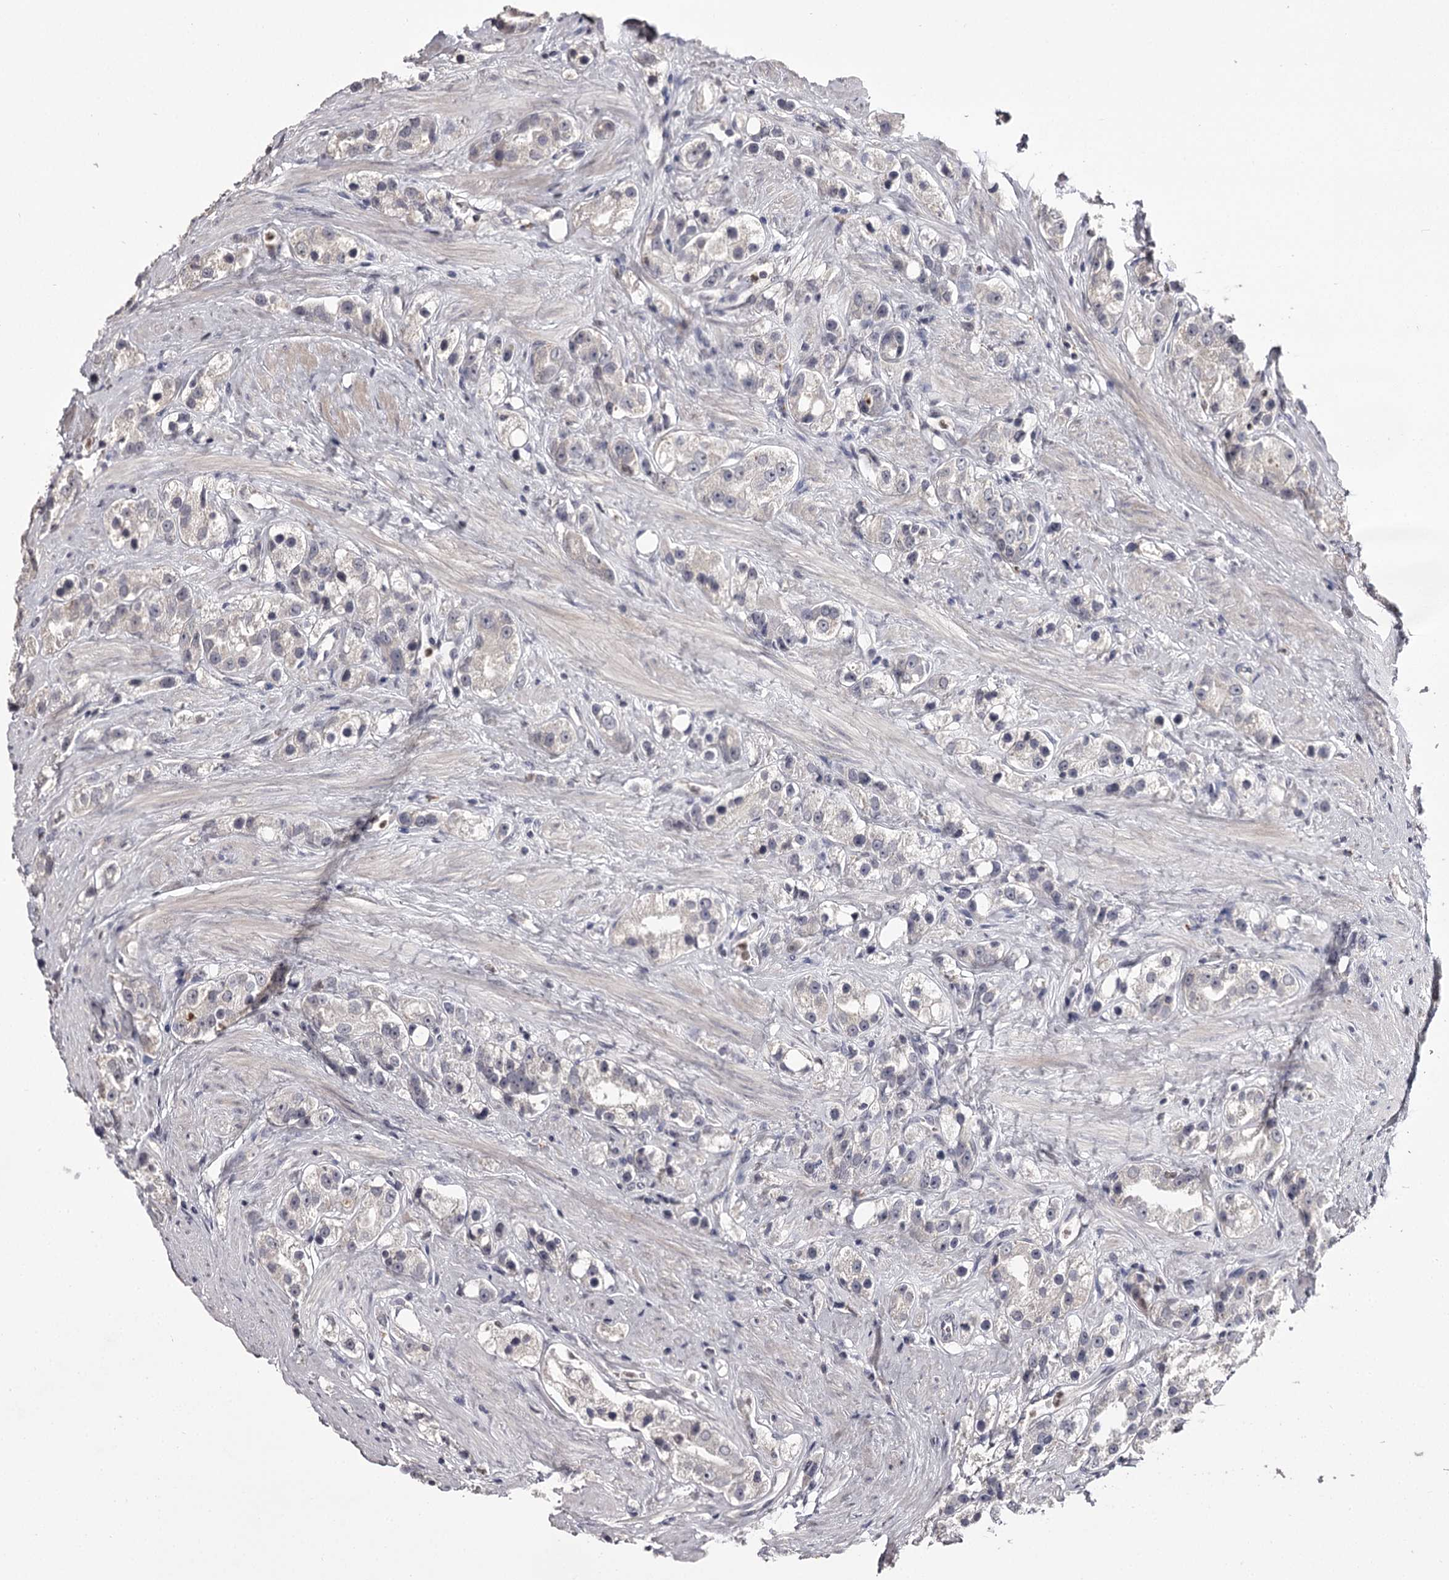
{"staining": {"intensity": "negative", "quantity": "none", "location": "none"}, "tissue": "prostate cancer", "cell_type": "Tumor cells", "image_type": "cancer", "snomed": [{"axis": "morphology", "description": "Adenocarcinoma, NOS"}, {"axis": "topography", "description": "Prostate"}], "caption": "Immunohistochemical staining of human adenocarcinoma (prostate) reveals no significant expression in tumor cells.", "gene": "SLC32A1", "patient": {"sex": "male", "age": 79}}